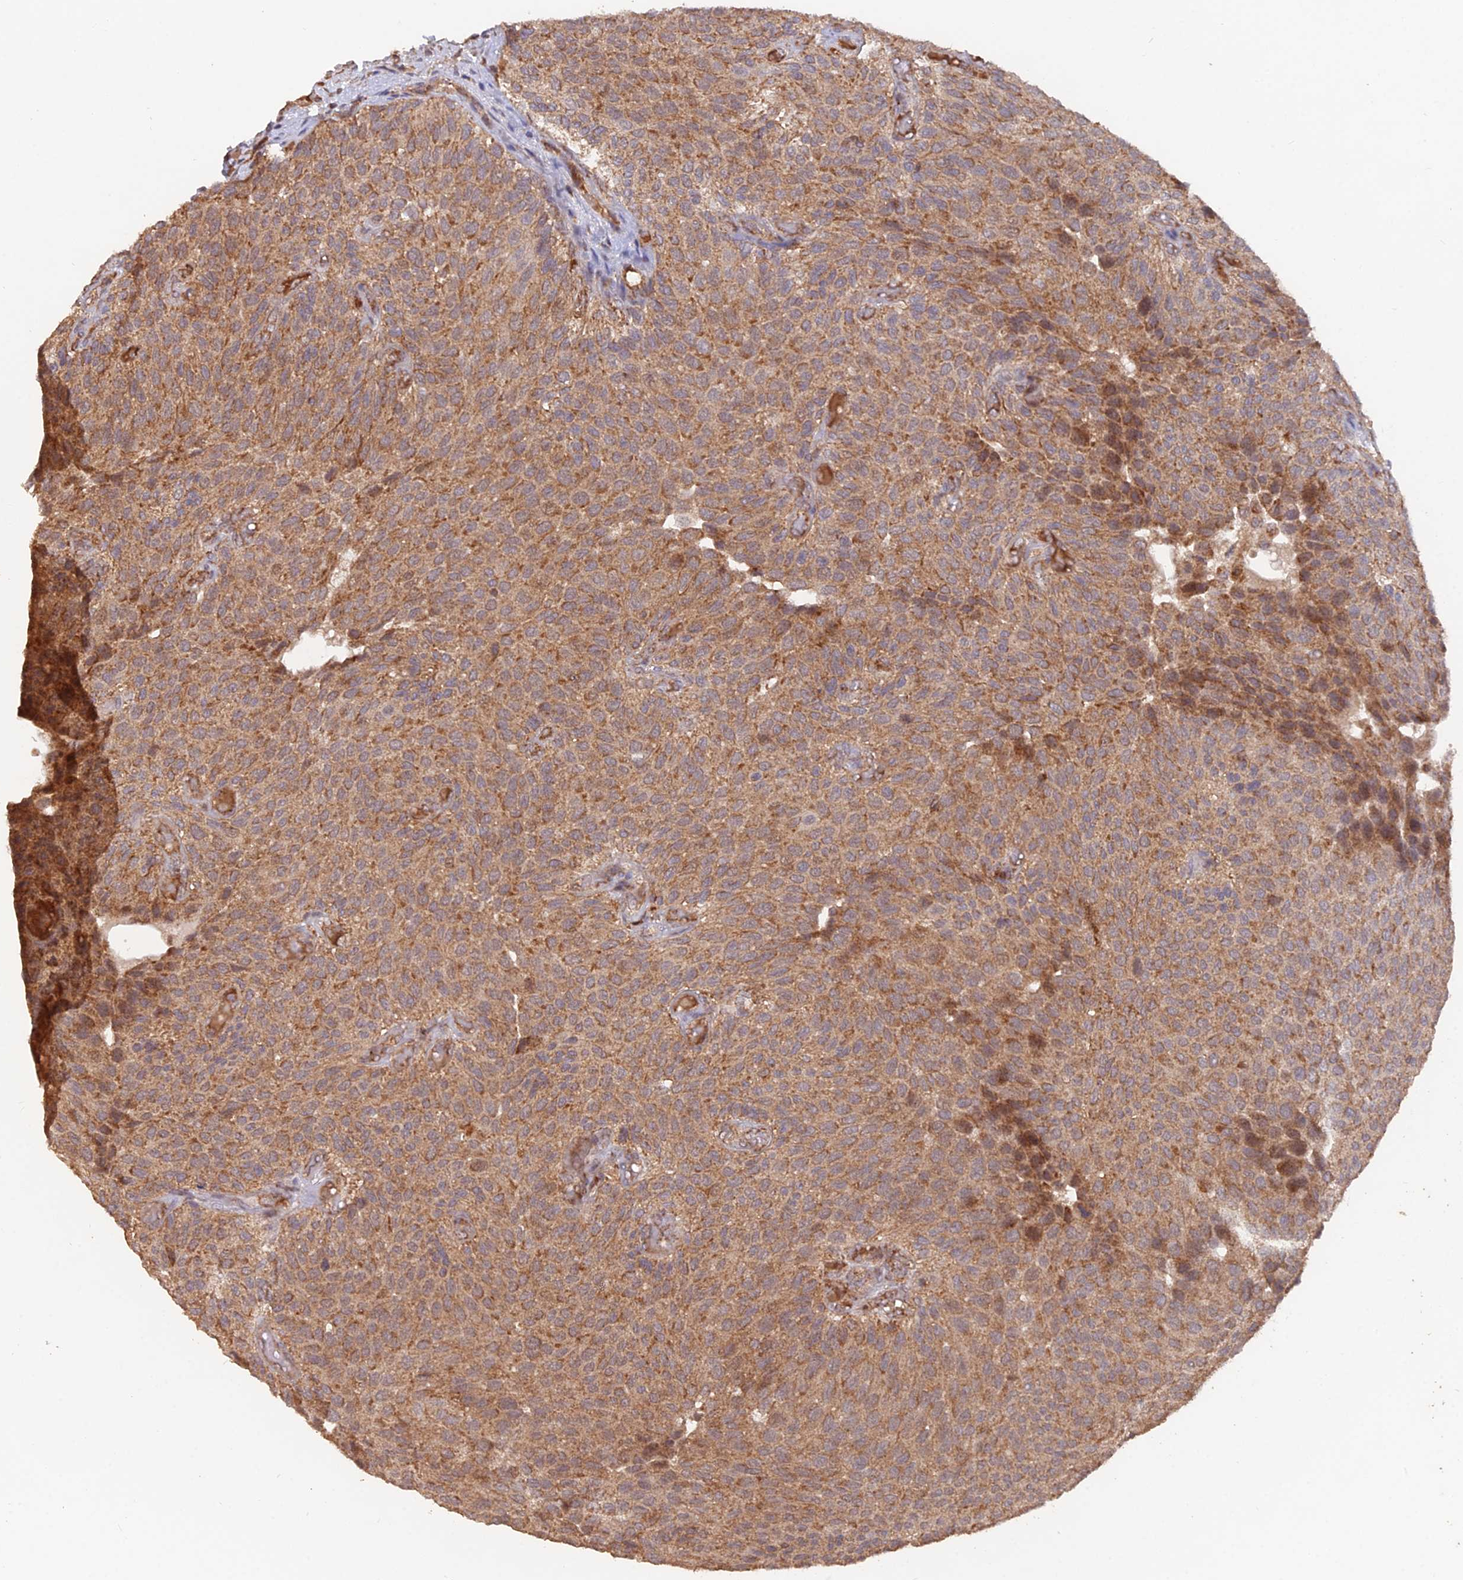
{"staining": {"intensity": "moderate", "quantity": ">75%", "location": "cytoplasmic/membranous"}, "tissue": "urothelial cancer", "cell_type": "Tumor cells", "image_type": "cancer", "snomed": [{"axis": "morphology", "description": "Urothelial carcinoma, Low grade"}, {"axis": "topography", "description": "Urinary bladder"}], "caption": "IHC staining of urothelial cancer, which exhibits medium levels of moderate cytoplasmic/membranous positivity in about >75% of tumor cells indicating moderate cytoplasmic/membranous protein expression. The staining was performed using DAB (3,3'-diaminobenzidine) (brown) for protein detection and nuclei were counterstained in hematoxylin (blue).", "gene": "IFT22", "patient": {"sex": "male", "age": 89}}